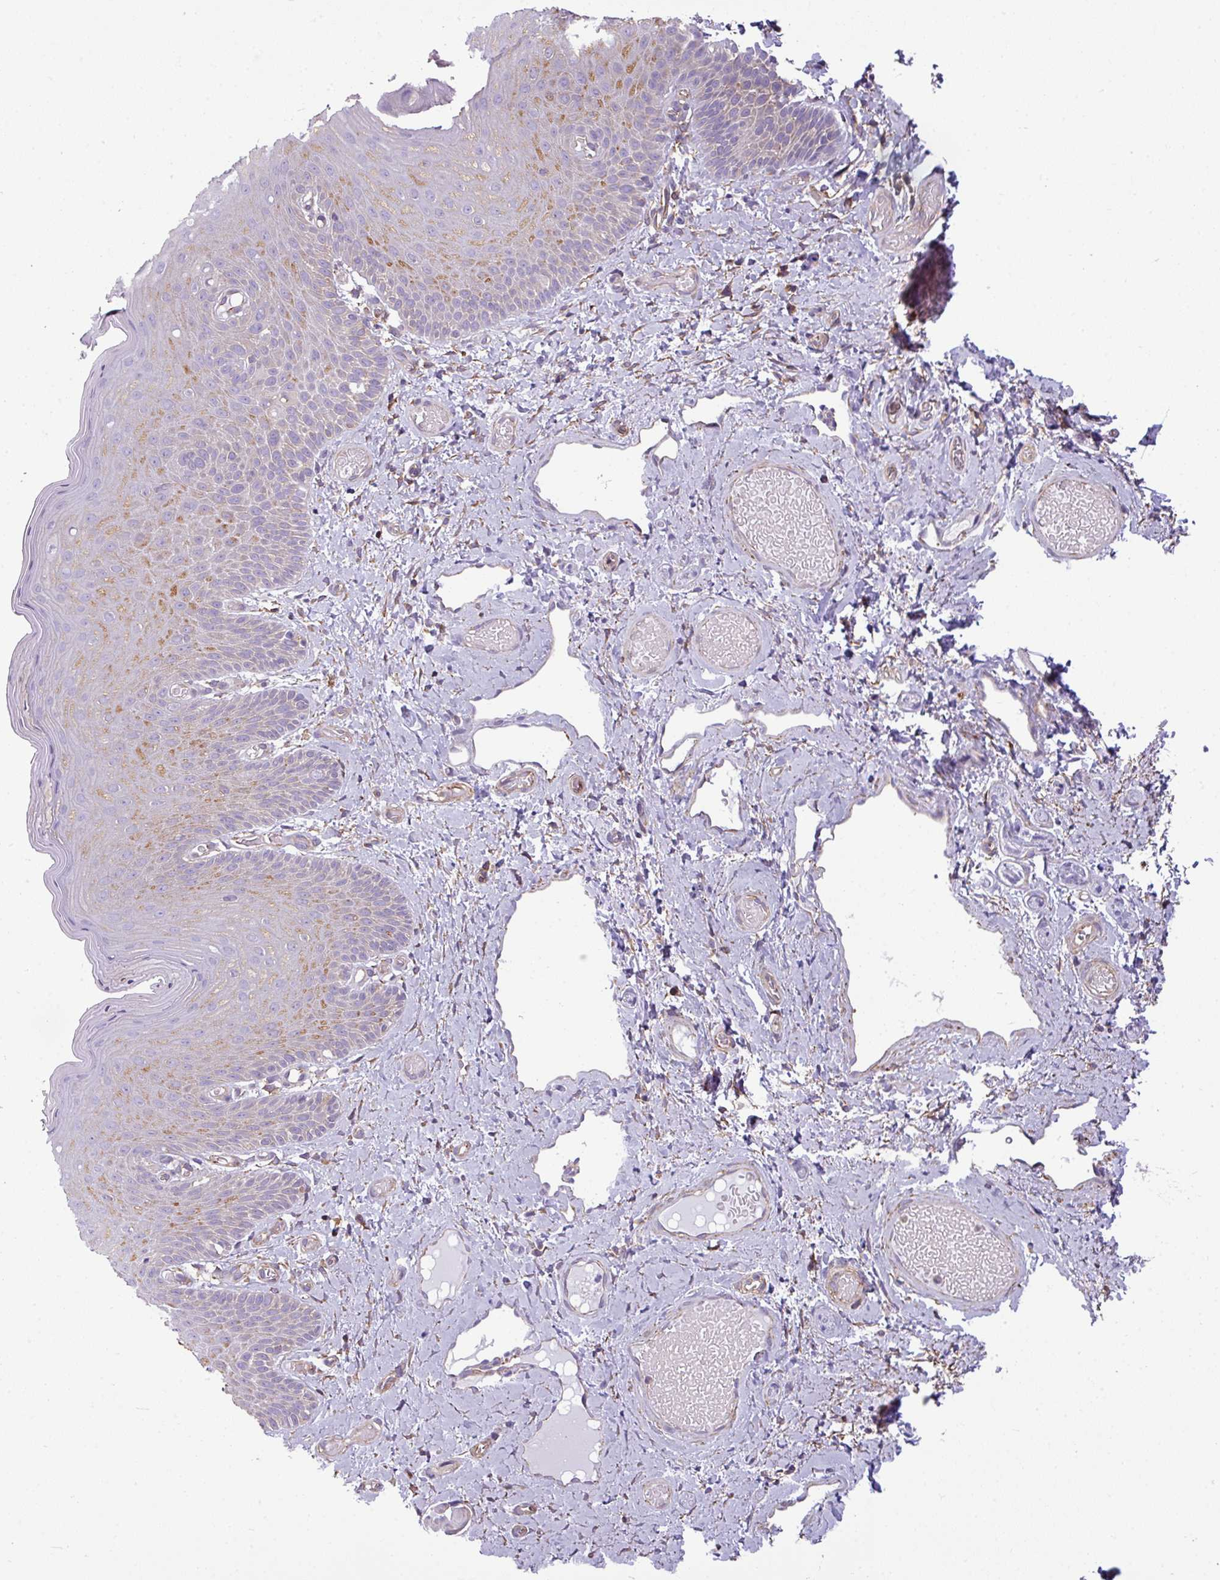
{"staining": {"intensity": "moderate", "quantity": "<25%", "location": "cytoplasmic/membranous"}, "tissue": "skin", "cell_type": "Epidermal cells", "image_type": "normal", "snomed": [{"axis": "morphology", "description": "Normal tissue, NOS"}, {"axis": "topography", "description": "Anal"}], "caption": "Protein staining of benign skin displays moderate cytoplasmic/membranous expression in about <25% of epidermal cells.", "gene": "XNDC1N", "patient": {"sex": "female", "age": 40}}